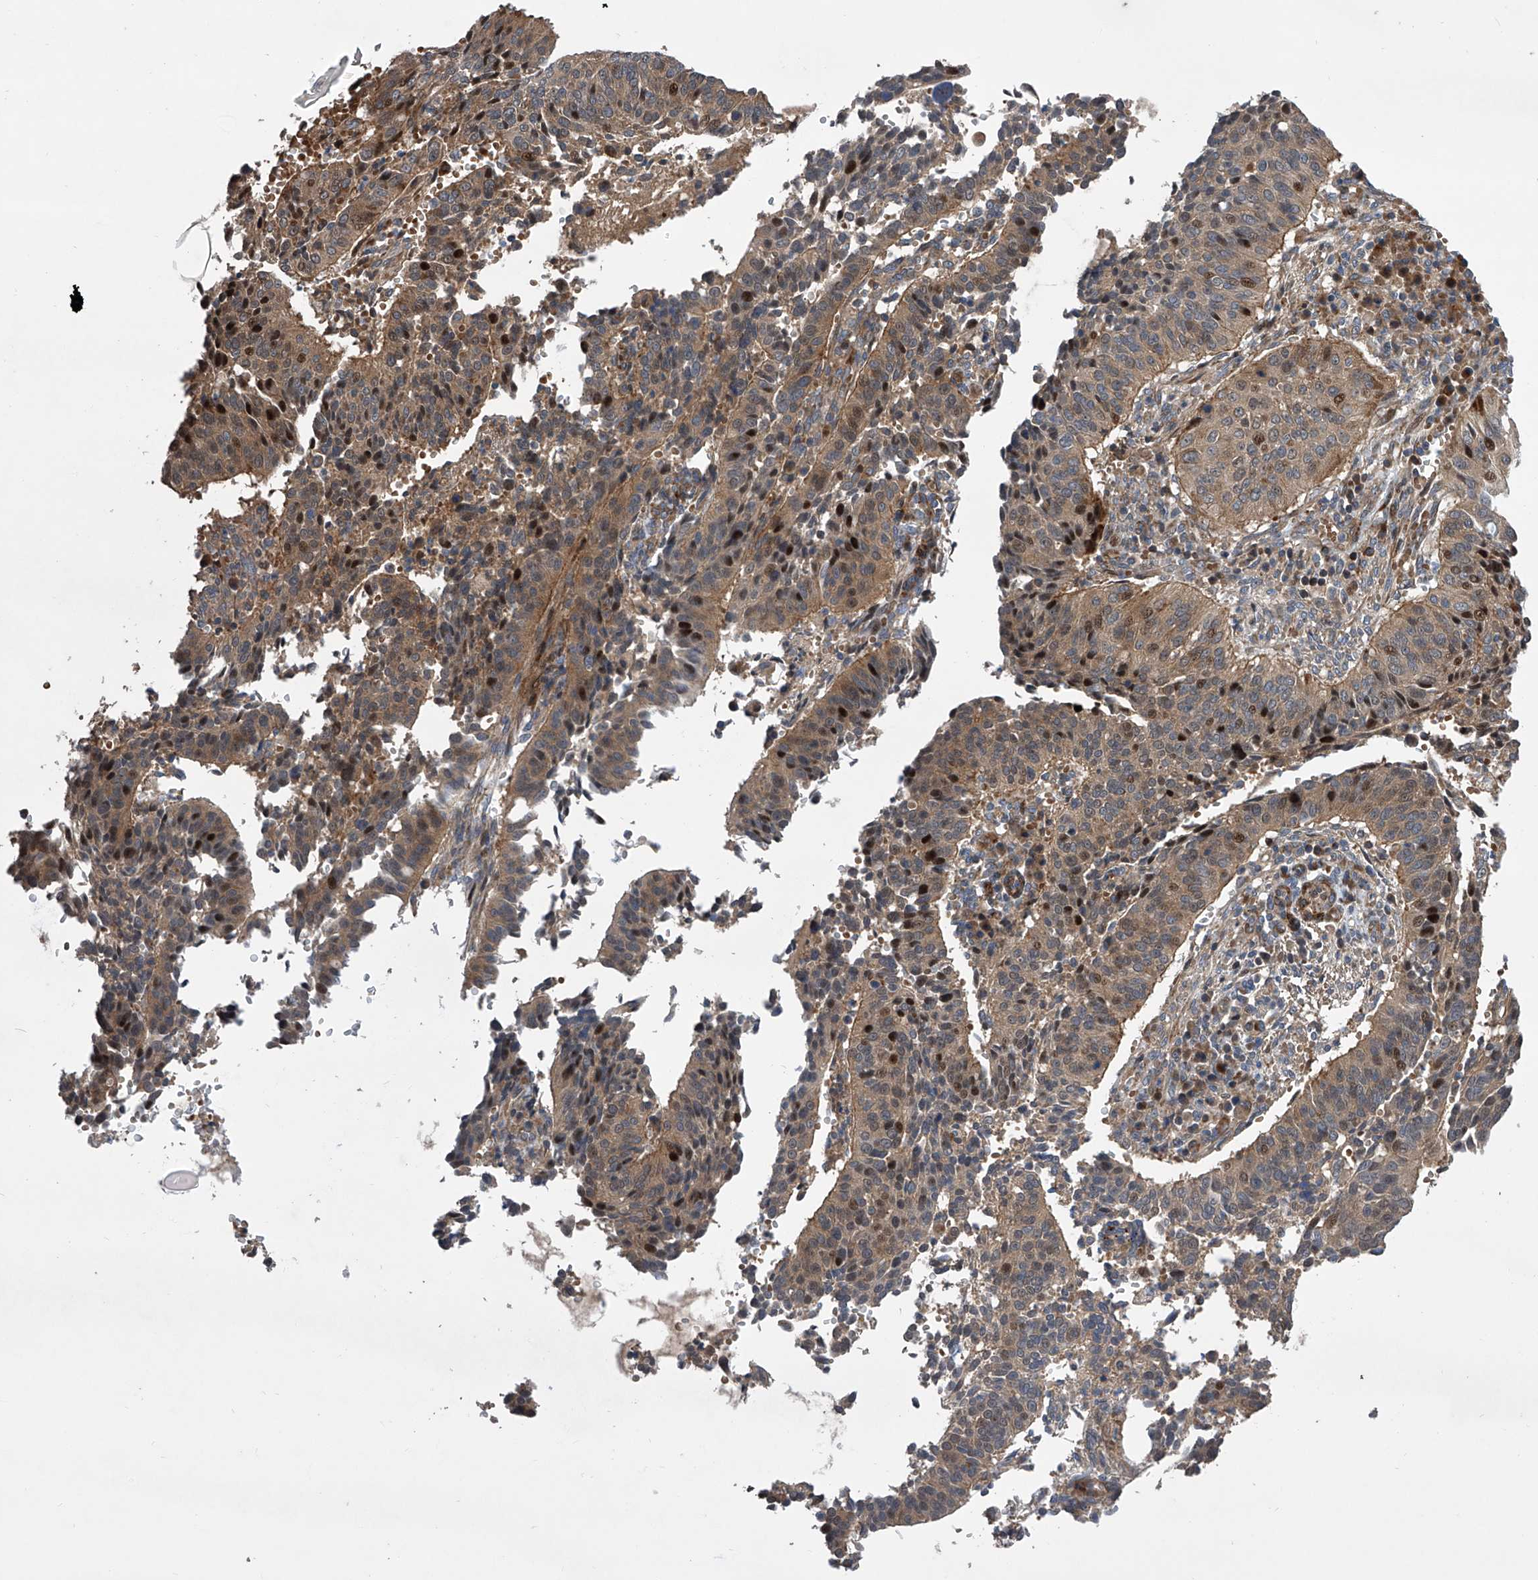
{"staining": {"intensity": "moderate", "quantity": ">75%", "location": "cytoplasmic/membranous"}, "tissue": "cervical cancer", "cell_type": "Tumor cells", "image_type": "cancer", "snomed": [{"axis": "morphology", "description": "Normal tissue, NOS"}, {"axis": "morphology", "description": "Squamous cell carcinoma, NOS"}, {"axis": "topography", "description": "Cervix"}], "caption": "Protein expression analysis of squamous cell carcinoma (cervical) shows moderate cytoplasmic/membranous positivity in approximately >75% of tumor cells. (IHC, brightfield microscopy, high magnification).", "gene": "USF3", "patient": {"sex": "female", "age": 39}}